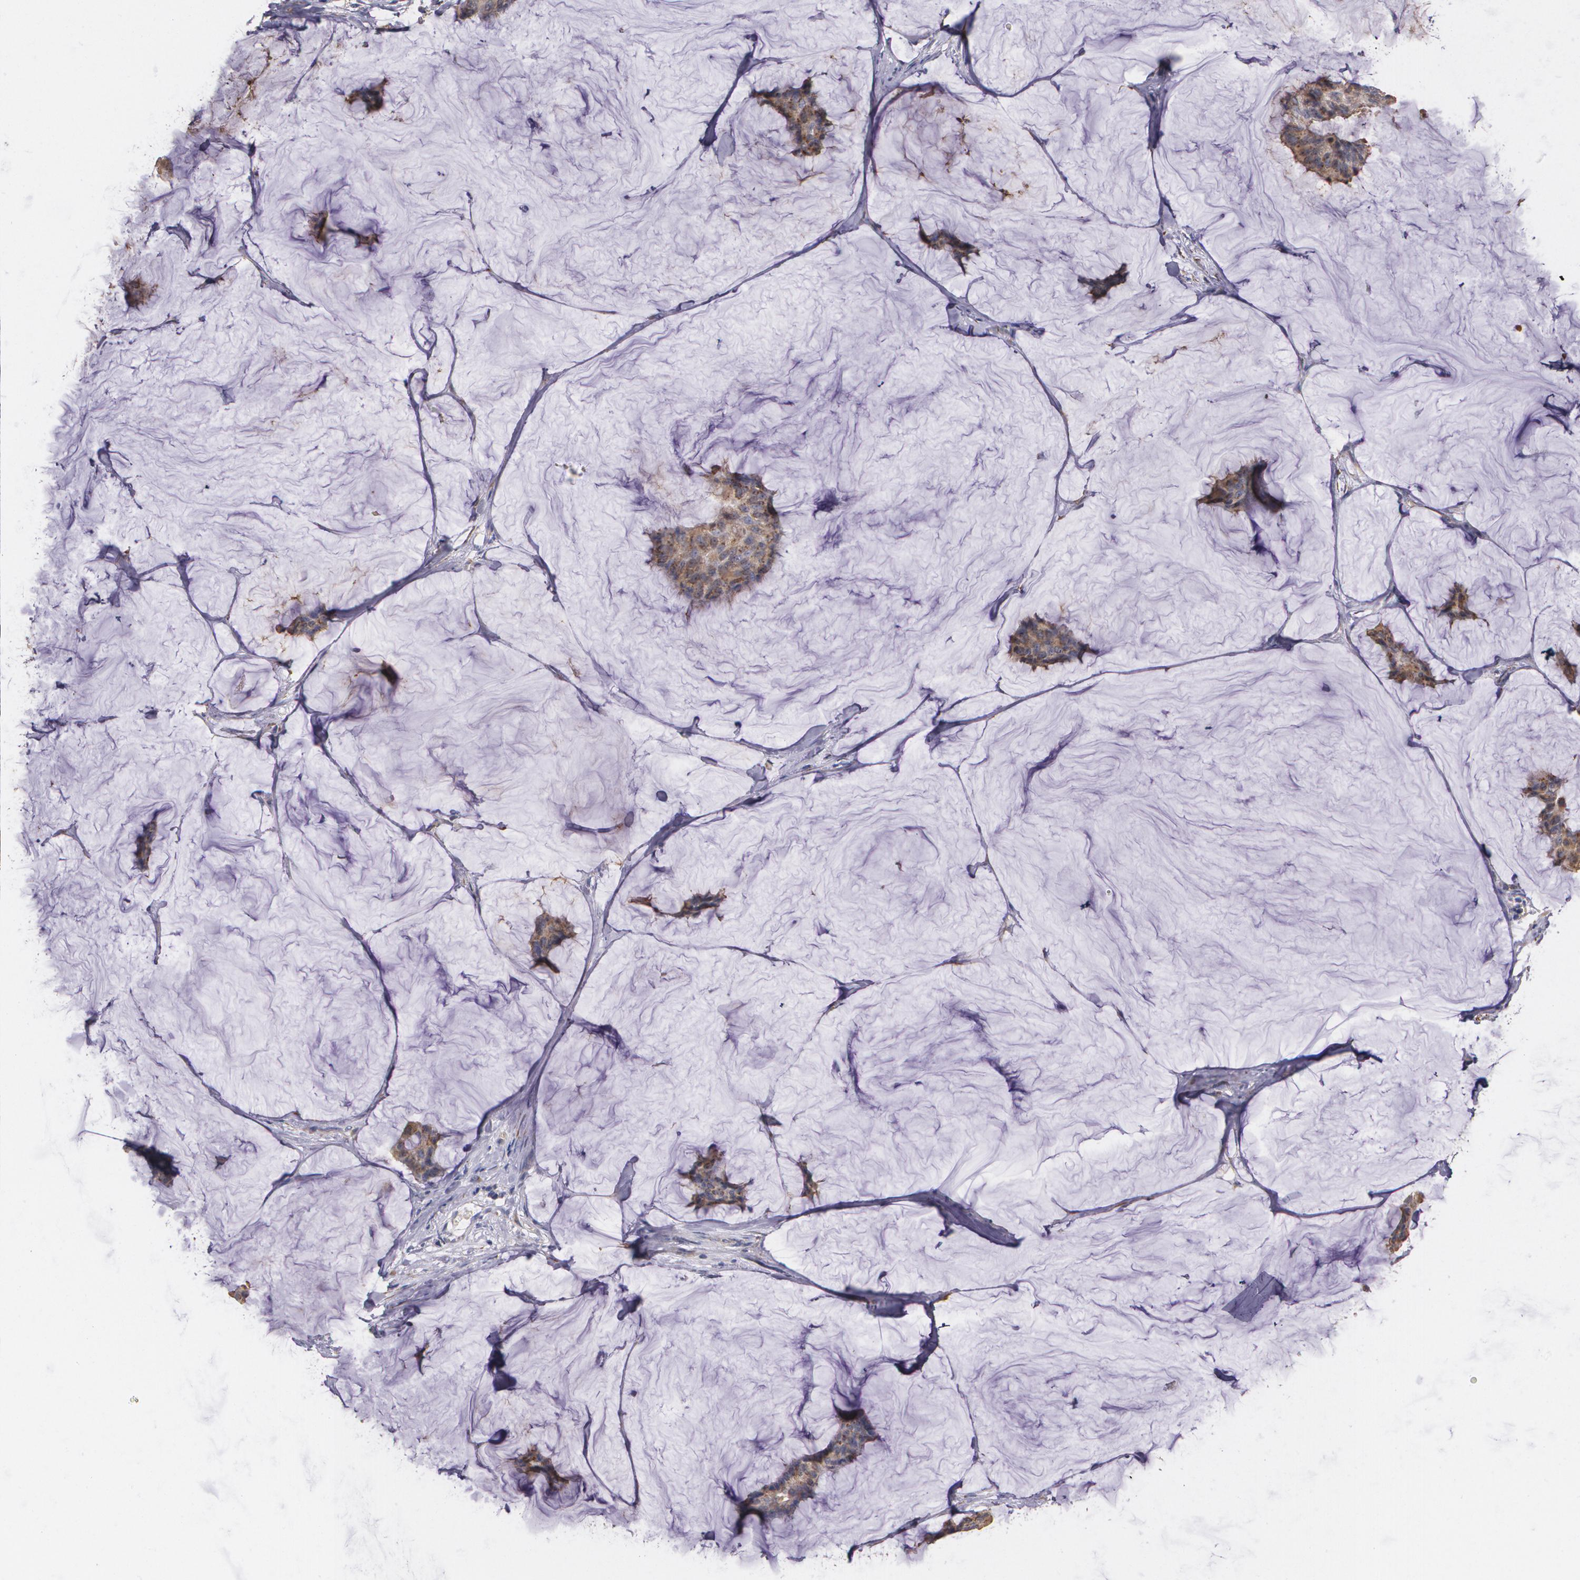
{"staining": {"intensity": "moderate", "quantity": ">75%", "location": "cytoplasmic/membranous"}, "tissue": "breast cancer", "cell_type": "Tumor cells", "image_type": "cancer", "snomed": [{"axis": "morphology", "description": "Duct carcinoma"}, {"axis": "topography", "description": "Breast"}], "caption": "The histopathology image demonstrates immunohistochemical staining of infiltrating ductal carcinoma (breast). There is moderate cytoplasmic/membranous expression is seen in about >75% of tumor cells.", "gene": "ATF3", "patient": {"sex": "female", "age": 93}}